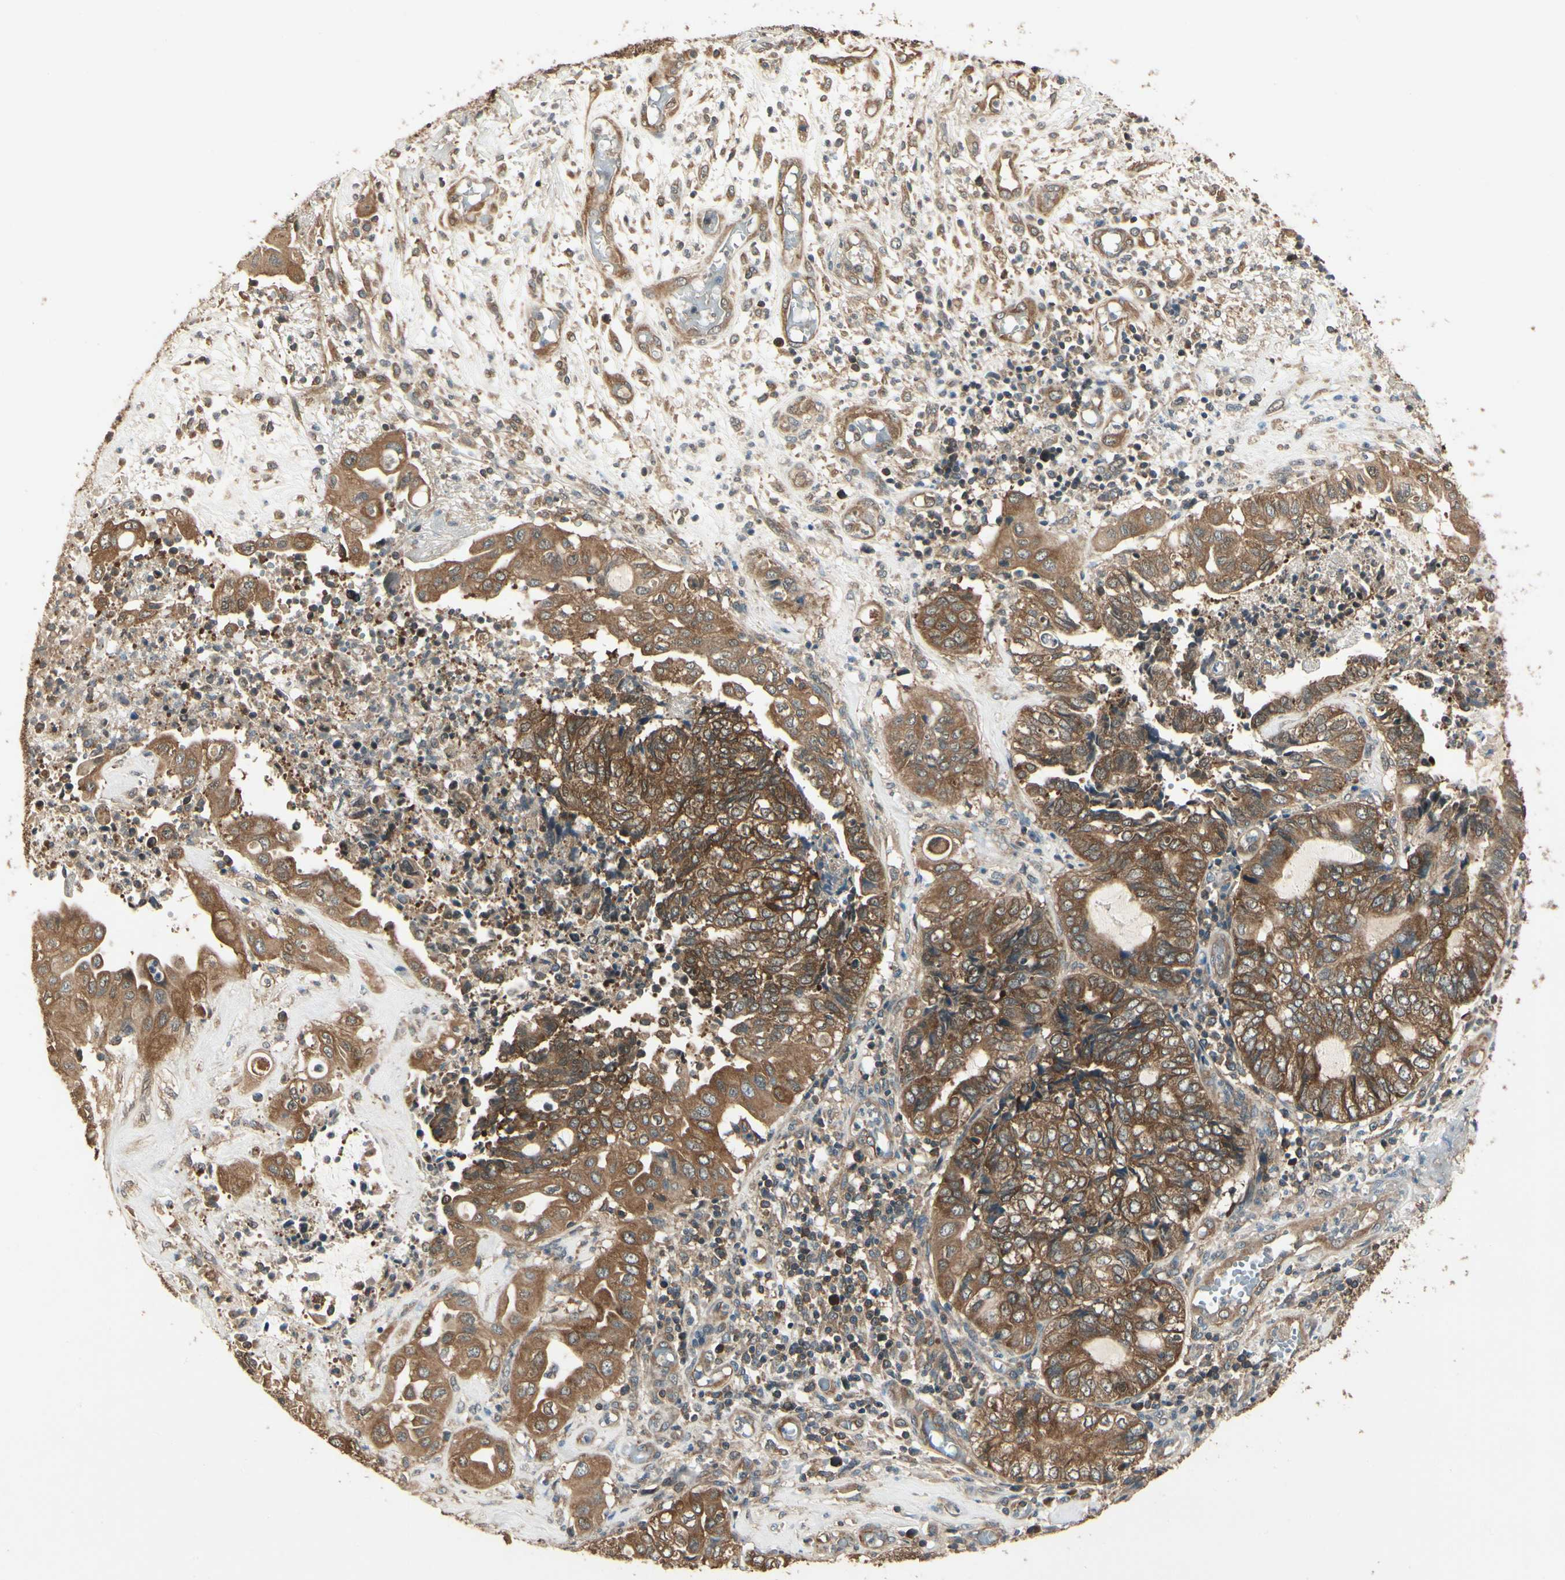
{"staining": {"intensity": "strong", "quantity": ">75%", "location": "cytoplasmic/membranous"}, "tissue": "endometrial cancer", "cell_type": "Tumor cells", "image_type": "cancer", "snomed": [{"axis": "morphology", "description": "Adenocarcinoma, NOS"}, {"axis": "topography", "description": "Uterus"}, {"axis": "topography", "description": "Endometrium"}], "caption": "An IHC histopathology image of tumor tissue is shown. Protein staining in brown labels strong cytoplasmic/membranous positivity in endometrial adenocarcinoma within tumor cells.", "gene": "CCT7", "patient": {"sex": "female", "age": 70}}